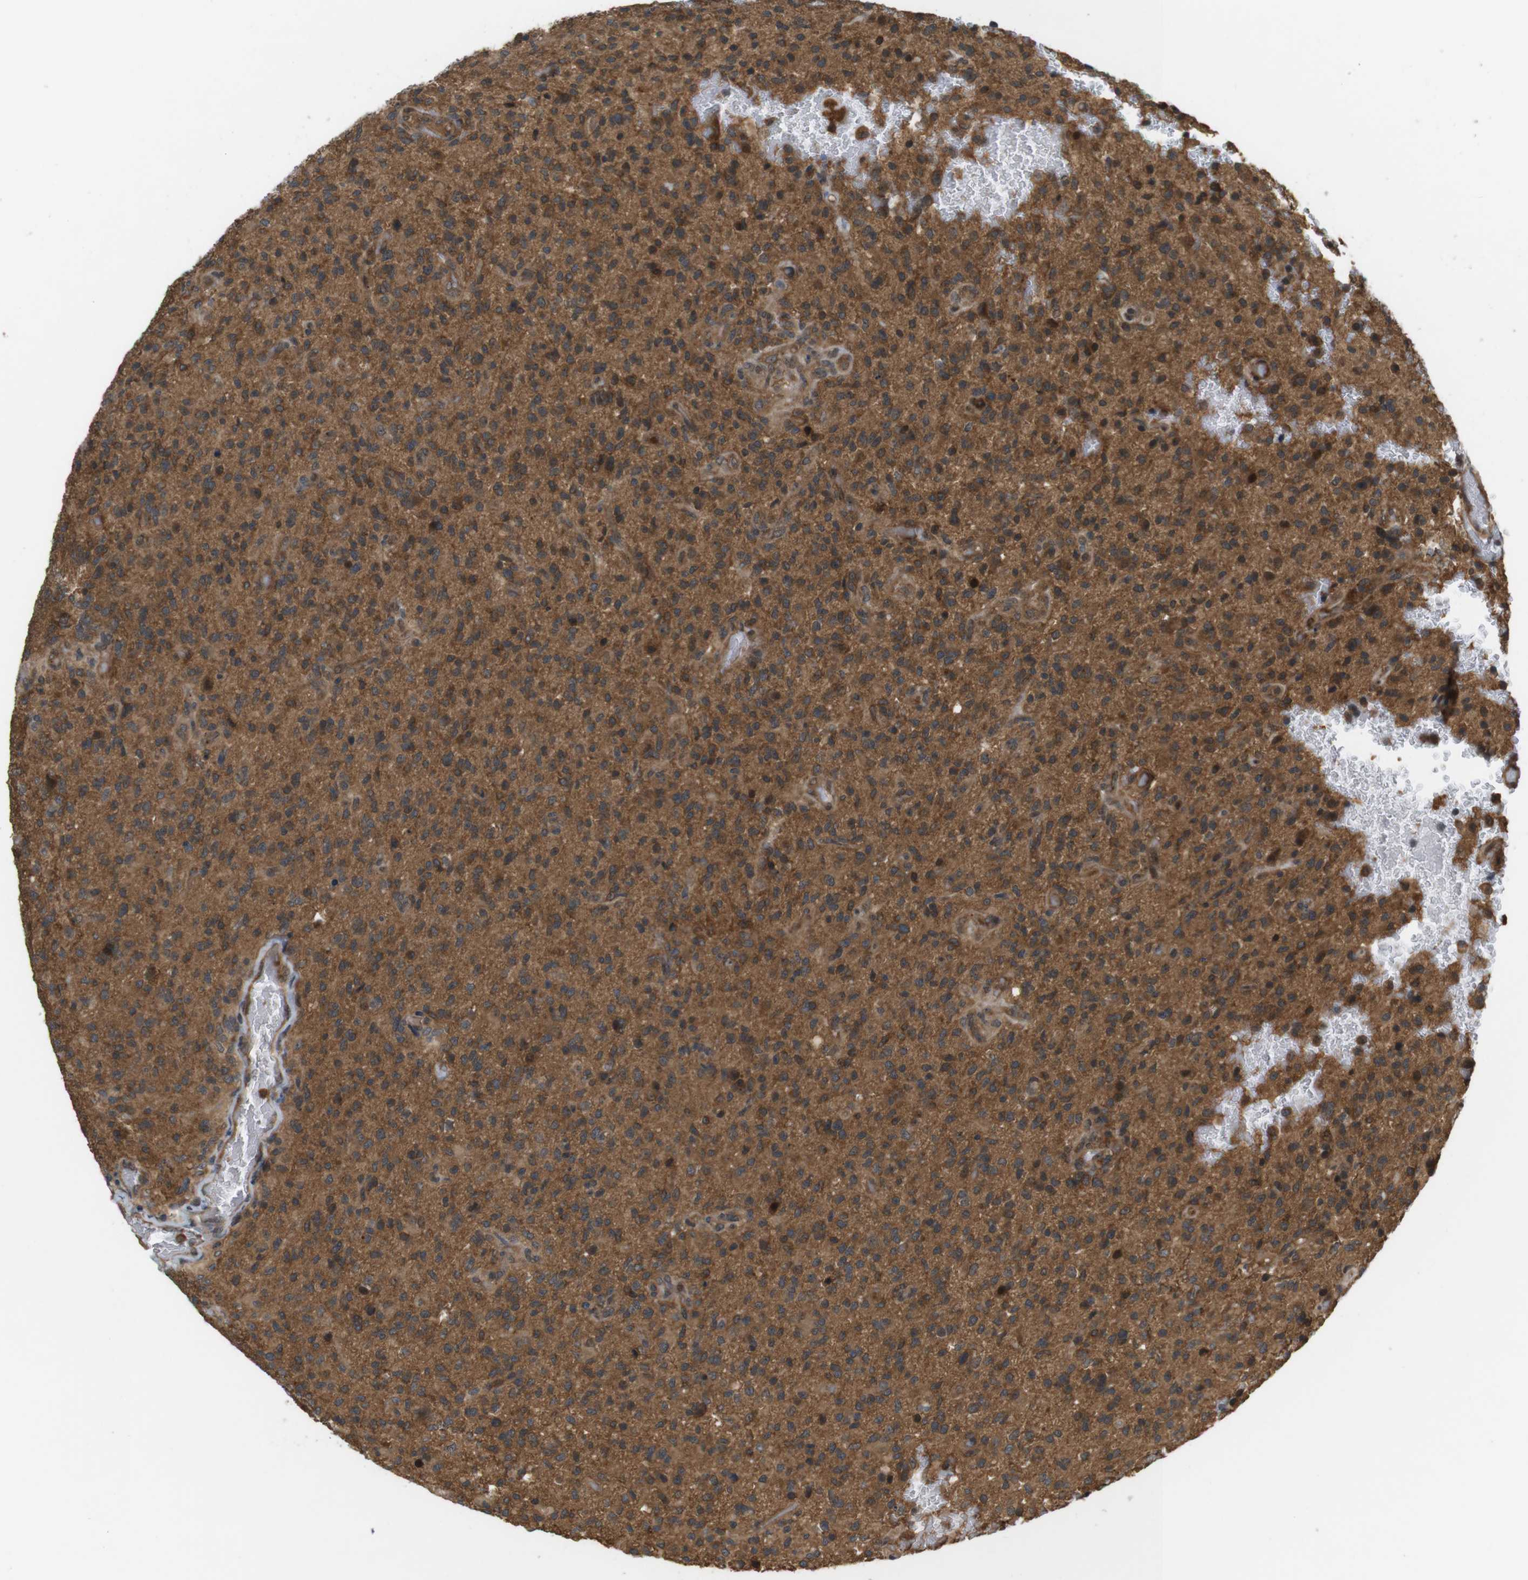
{"staining": {"intensity": "moderate", "quantity": ">75%", "location": "cytoplasmic/membranous"}, "tissue": "glioma", "cell_type": "Tumor cells", "image_type": "cancer", "snomed": [{"axis": "morphology", "description": "Glioma, malignant, High grade"}, {"axis": "topography", "description": "Brain"}], "caption": "The image demonstrates immunohistochemical staining of malignant glioma (high-grade). There is moderate cytoplasmic/membranous staining is appreciated in approximately >75% of tumor cells.", "gene": "NFKBIE", "patient": {"sex": "male", "age": 71}}